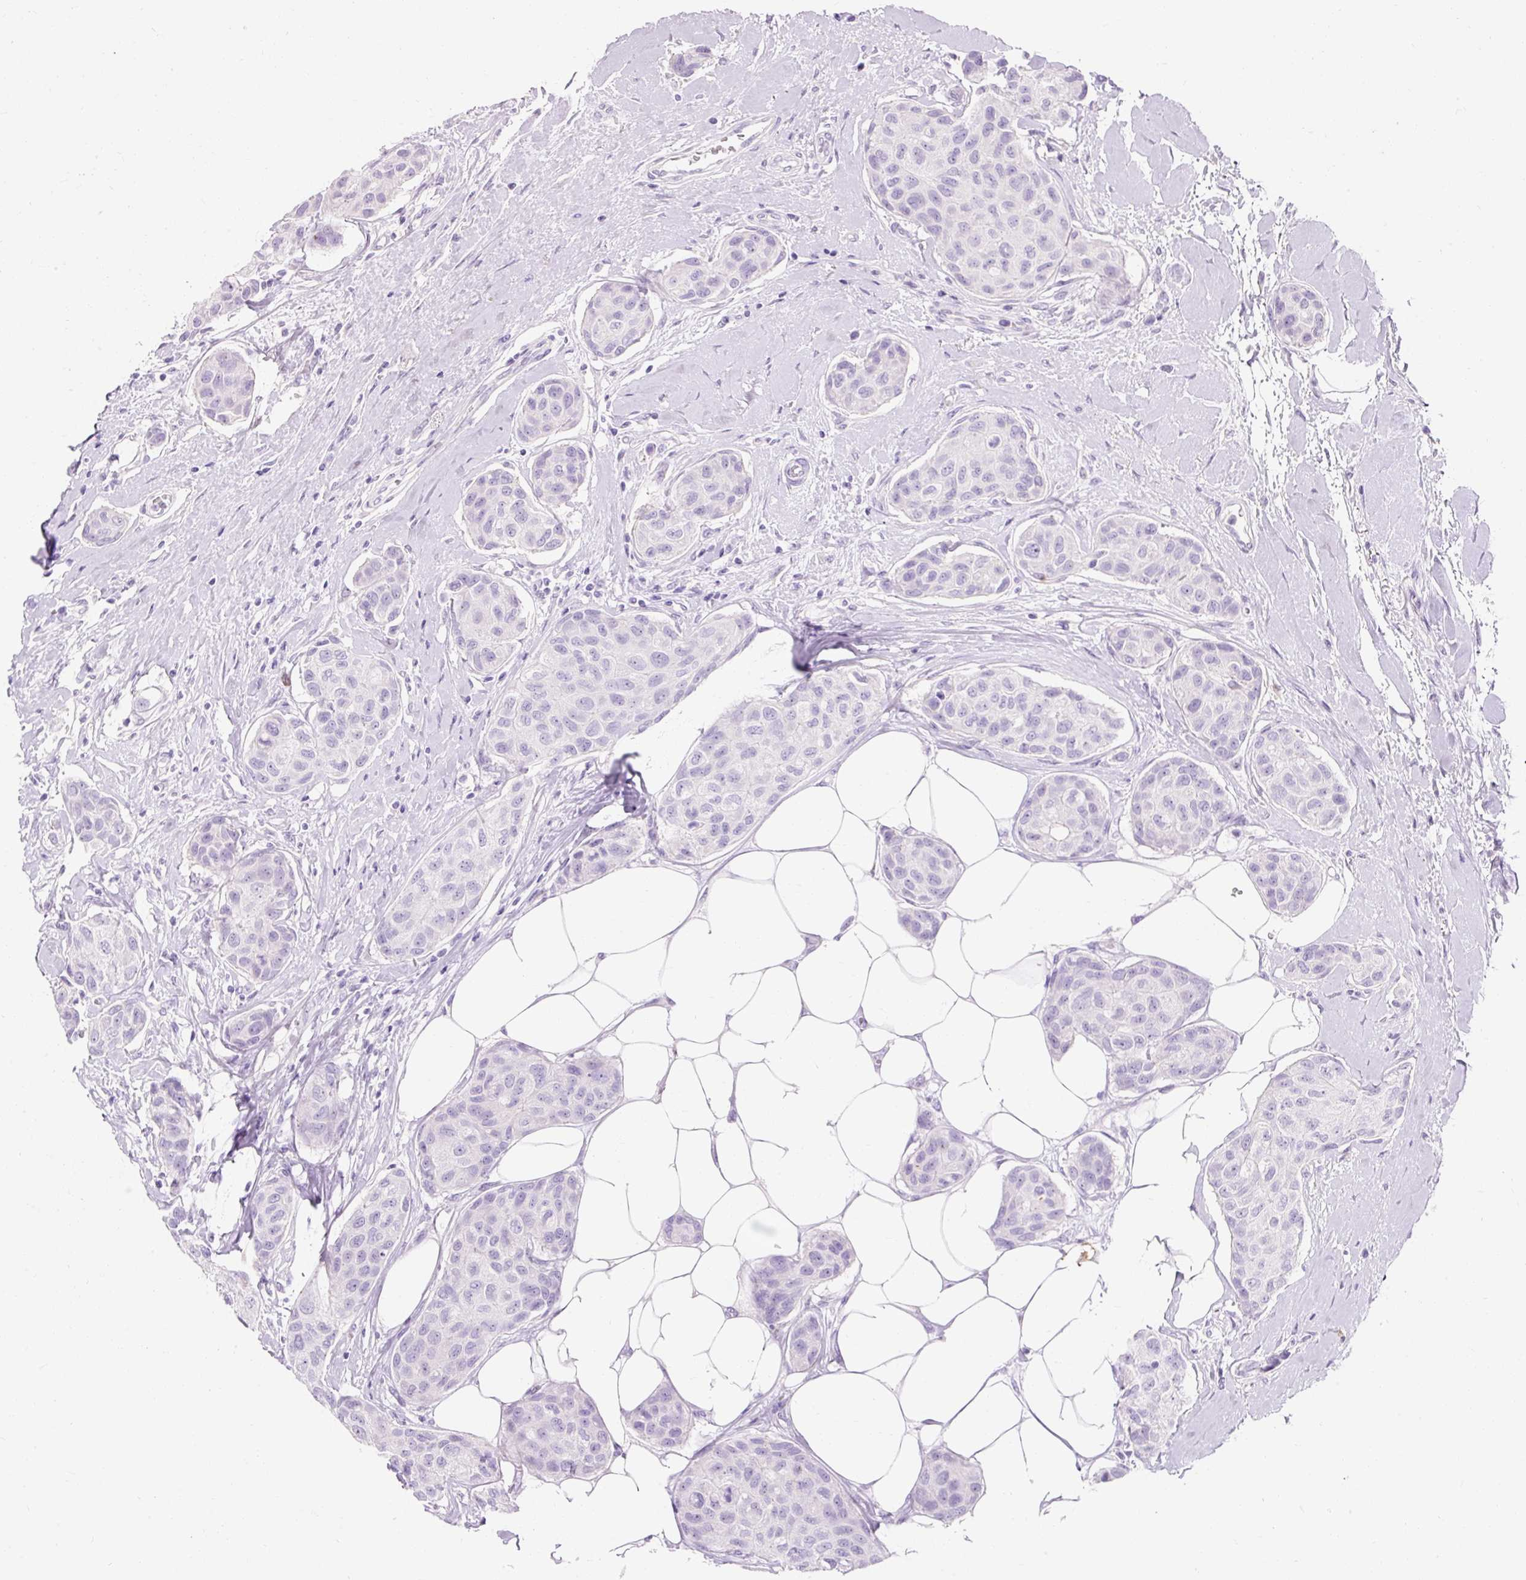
{"staining": {"intensity": "negative", "quantity": "none", "location": "none"}, "tissue": "breast cancer", "cell_type": "Tumor cells", "image_type": "cancer", "snomed": [{"axis": "morphology", "description": "Duct carcinoma"}, {"axis": "topography", "description": "Breast"}, {"axis": "topography", "description": "Lymph node"}], "caption": "A histopathology image of breast infiltrating ductal carcinoma stained for a protein demonstrates no brown staining in tumor cells.", "gene": "CLDN25", "patient": {"sex": "female", "age": 80}}